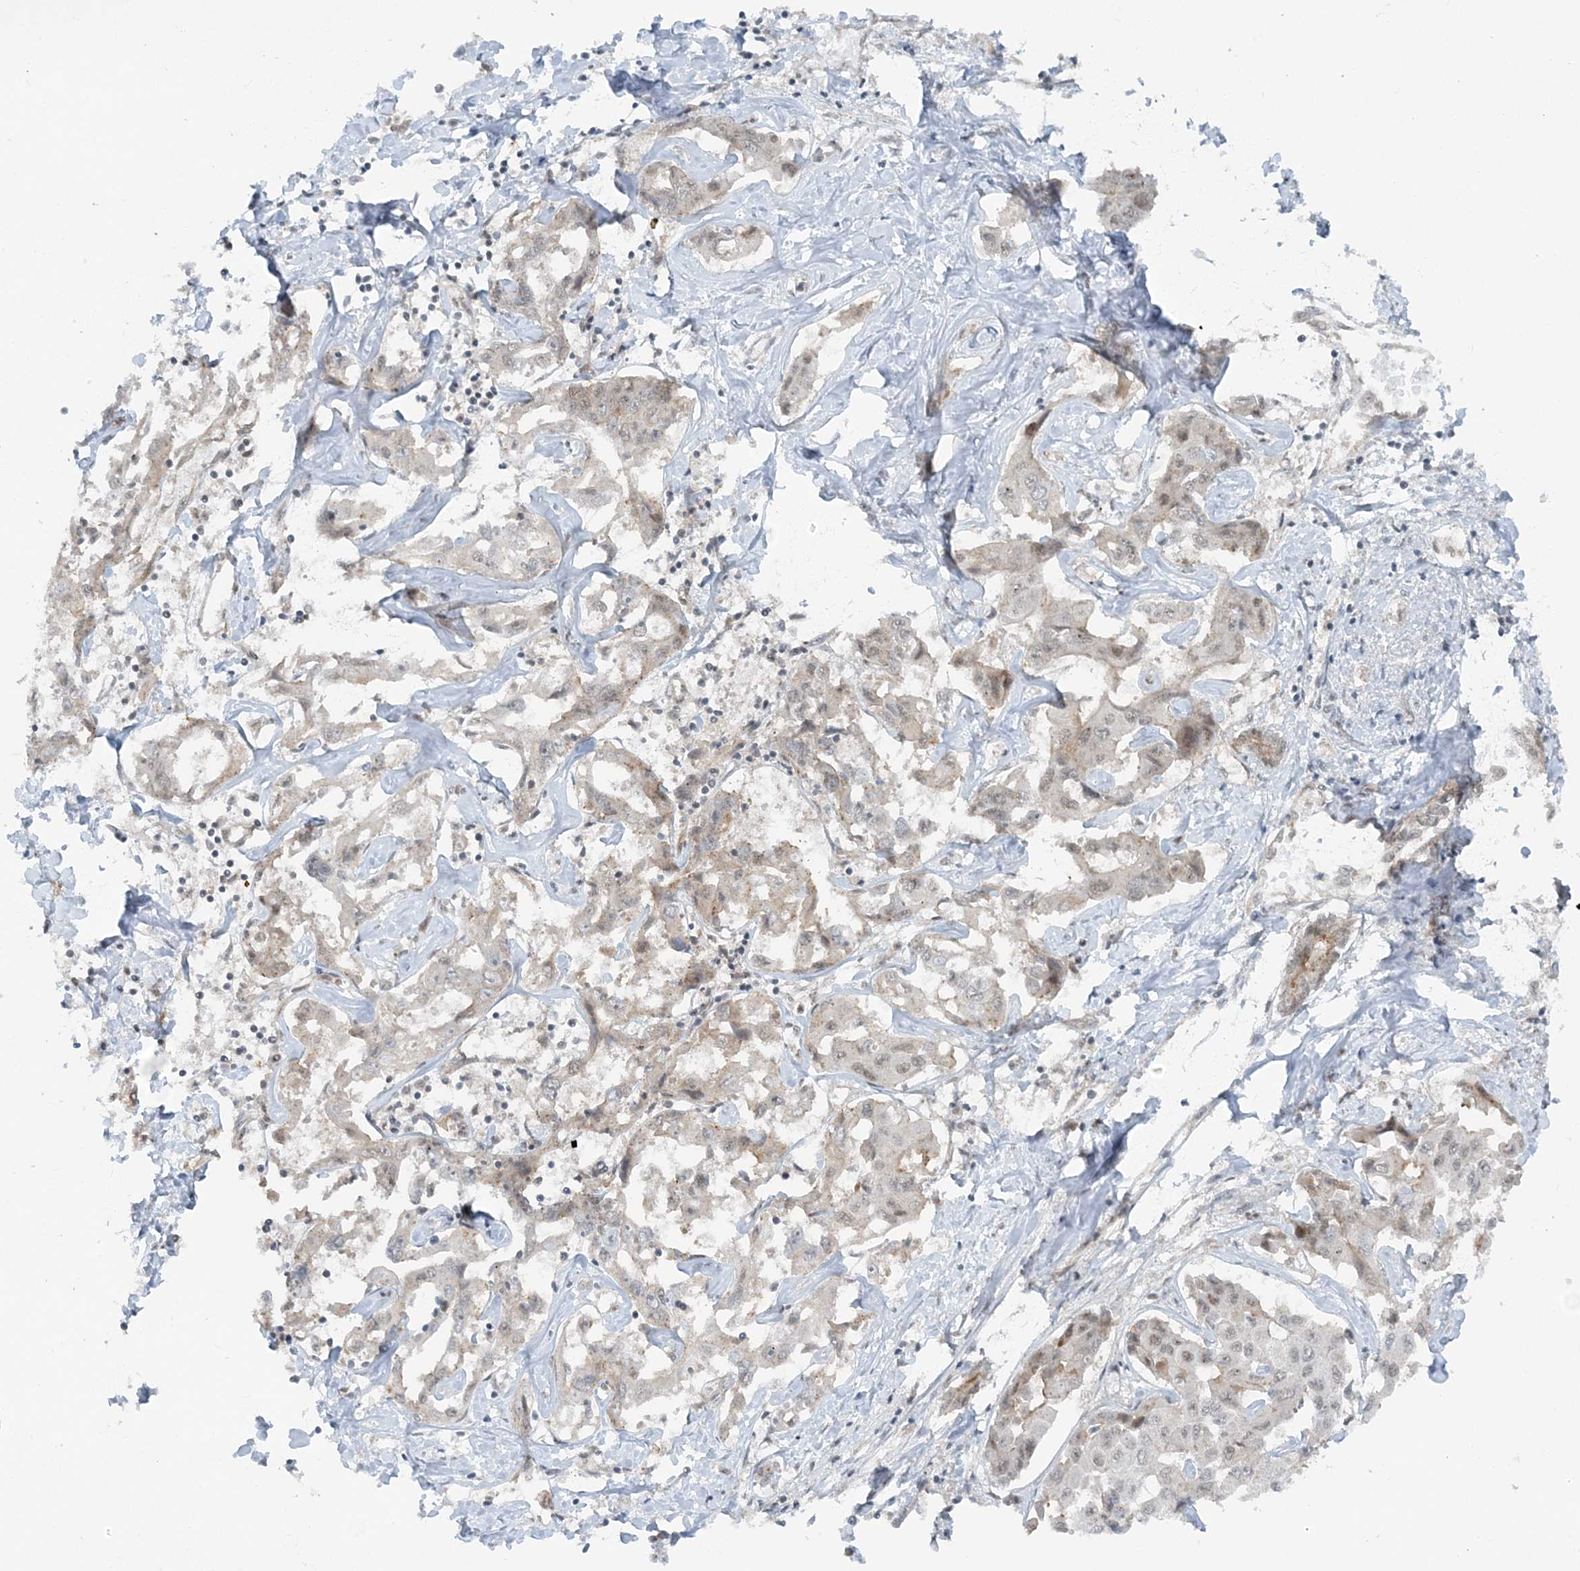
{"staining": {"intensity": "weak", "quantity": "<25%", "location": "cytoplasmic/membranous,nuclear"}, "tissue": "liver cancer", "cell_type": "Tumor cells", "image_type": "cancer", "snomed": [{"axis": "morphology", "description": "Cholangiocarcinoma"}, {"axis": "topography", "description": "Liver"}], "caption": "Tumor cells show no significant protein positivity in liver cancer.", "gene": "ATP11A", "patient": {"sex": "male", "age": 59}}